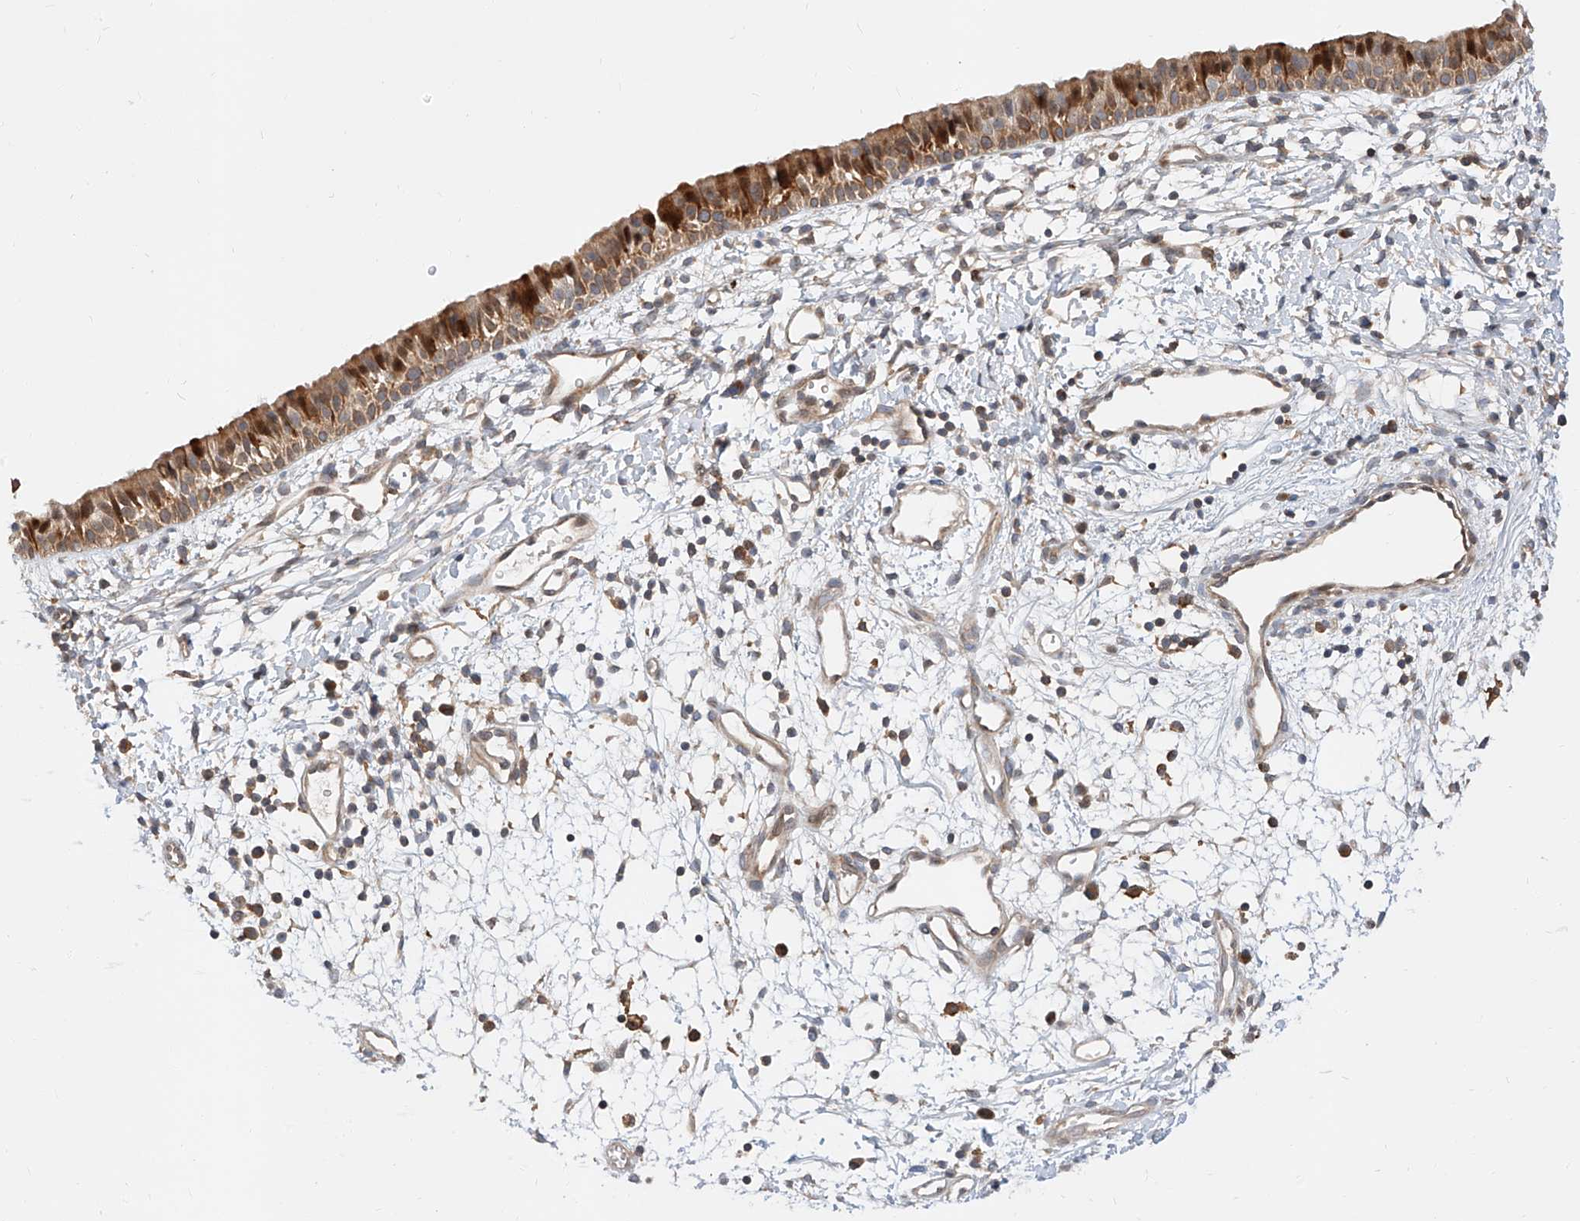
{"staining": {"intensity": "strong", "quantity": ">75%", "location": "cytoplasmic/membranous"}, "tissue": "nasopharynx", "cell_type": "Respiratory epithelial cells", "image_type": "normal", "snomed": [{"axis": "morphology", "description": "Normal tissue, NOS"}, {"axis": "topography", "description": "Nasopharynx"}], "caption": "Protein staining displays strong cytoplasmic/membranous staining in approximately >75% of respiratory epithelial cells in unremarkable nasopharynx. (DAB IHC with brightfield microscopy, high magnification).", "gene": "DIRAS3", "patient": {"sex": "male", "age": 22}}